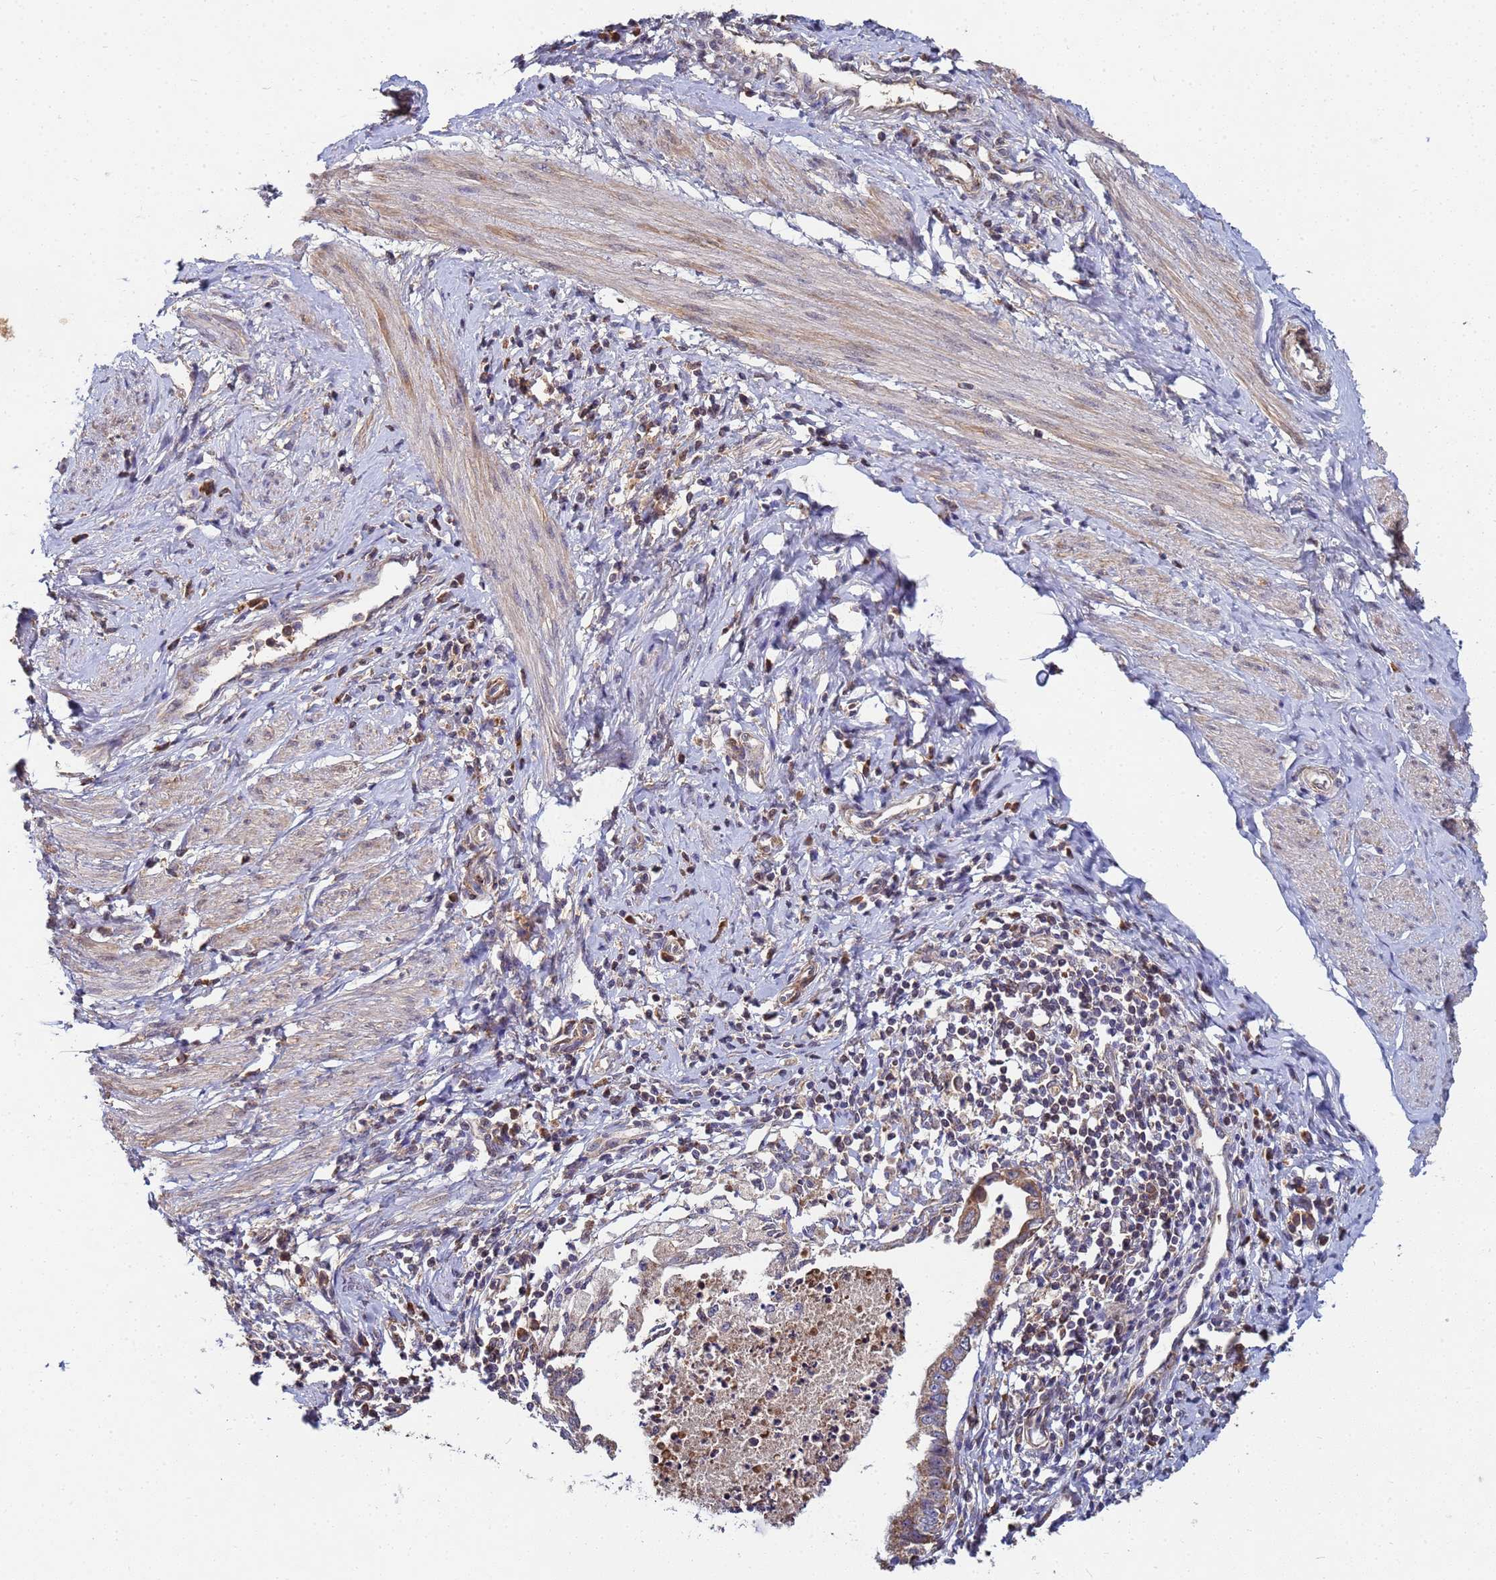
{"staining": {"intensity": "weak", "quantity": ">75%", "location": "cytoplasmic/membranous"}, "tissue": "cervical cancer", "cell_type": "Tumor cells", "image_type": "cancer", "snomed": [{"axis": "morphology", "description": "Adenocarcinoma, NOS"}, {"axis": "topography", "description": "Cervix"}], "caption": "Adenocarcinoma (cervical) stained with DAB (3,3'-diaminobenzidine) immunohistochemistry displays low levels of weak cytoplasmic/membranous staining in about >75% of tumor cells.", "gene": "C5orf34", "patient": {"sex": "female", "age": 36}}